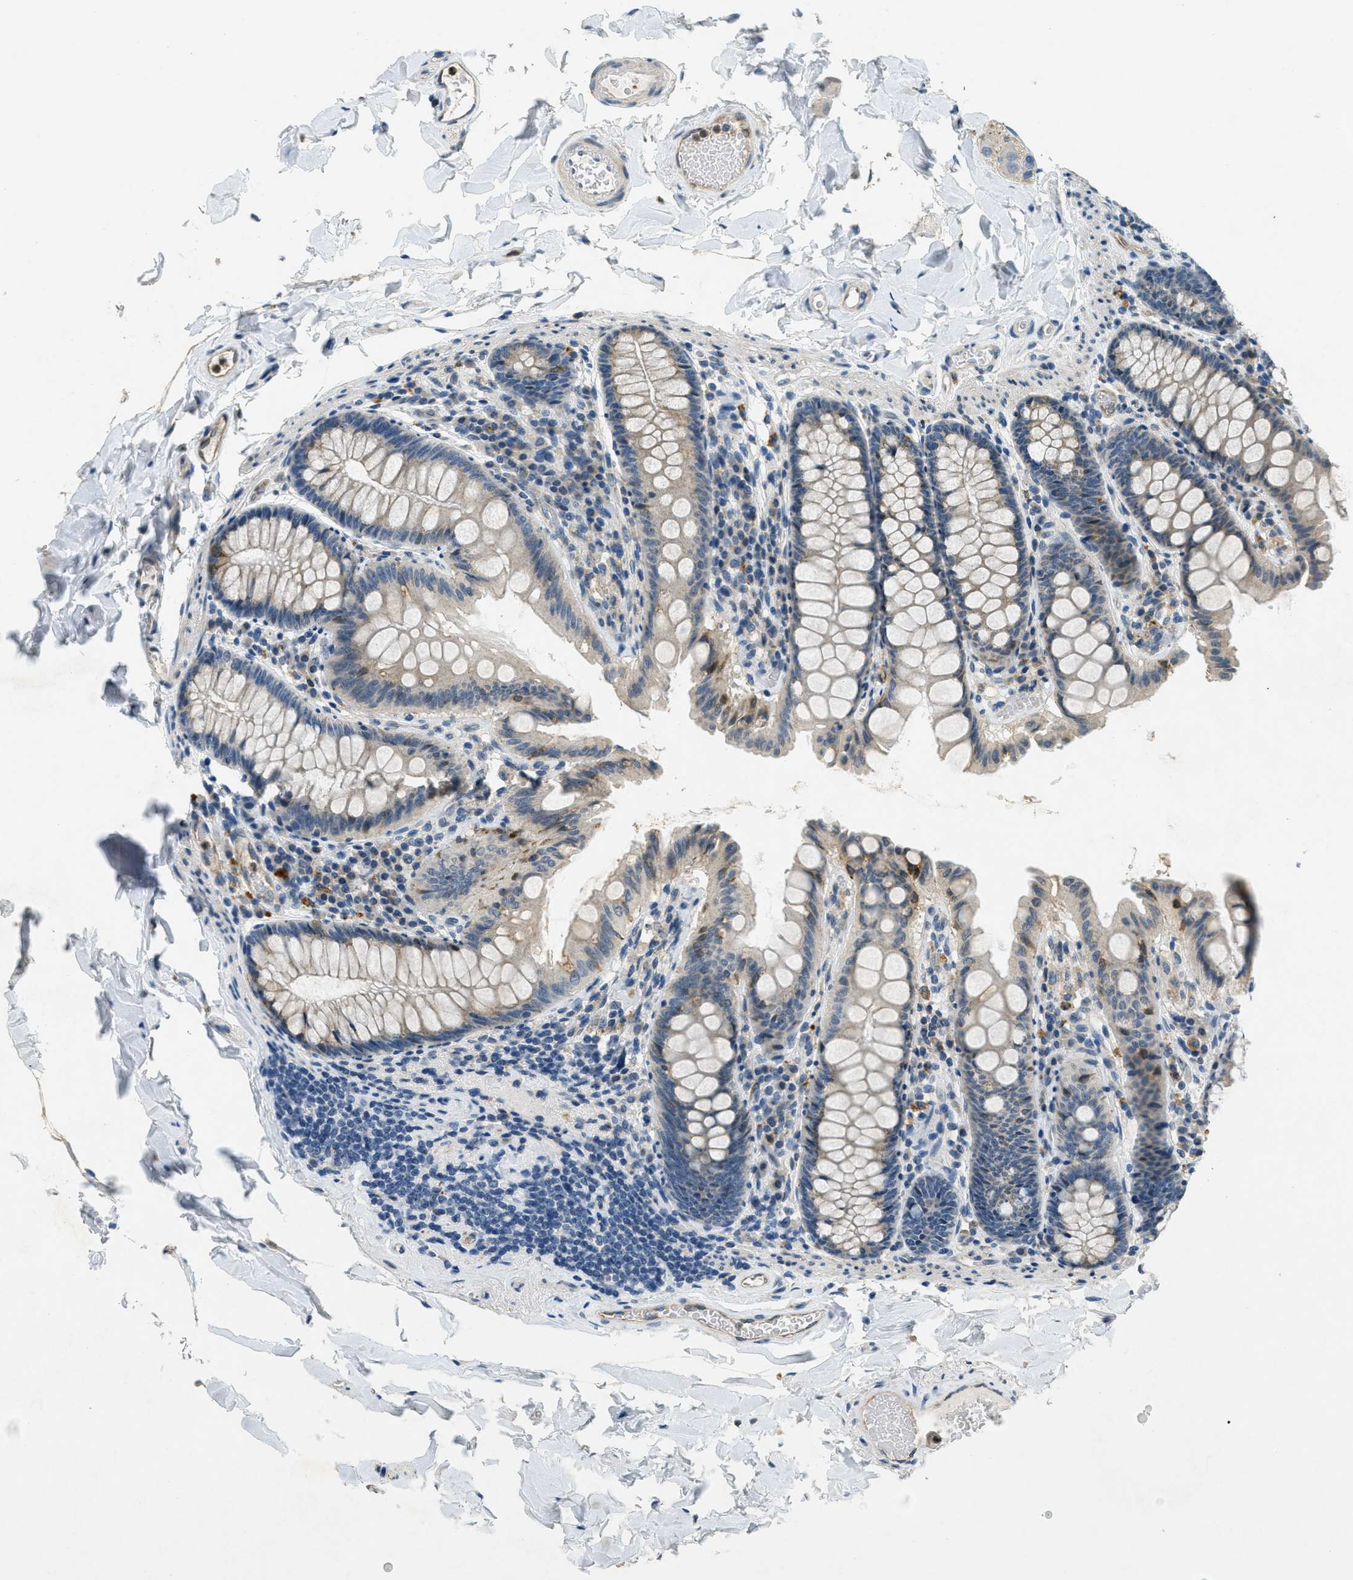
{"staining": {"intensity": "weak", "quantity": ">75%", "location": "cytoplasmic/membranous"}, "tissue": "colon", "cell_type": "Endothelial cells", "image_type": "normal", "snomed": [{"axis": "morphology", "description": "Normal tissue, NOS"}, {"axis": "topography", "description": "Colon"}], "caption": "The photomicrograph shows staining of benign colon, revealing weak cytoplasmic/membranous protein staining (brown color) within endothelial cells. (DAB IHC with brightfield microscopy, high magnification).", "gene": "RAB3D", "patient": {"sex": "female", "age": 61}}